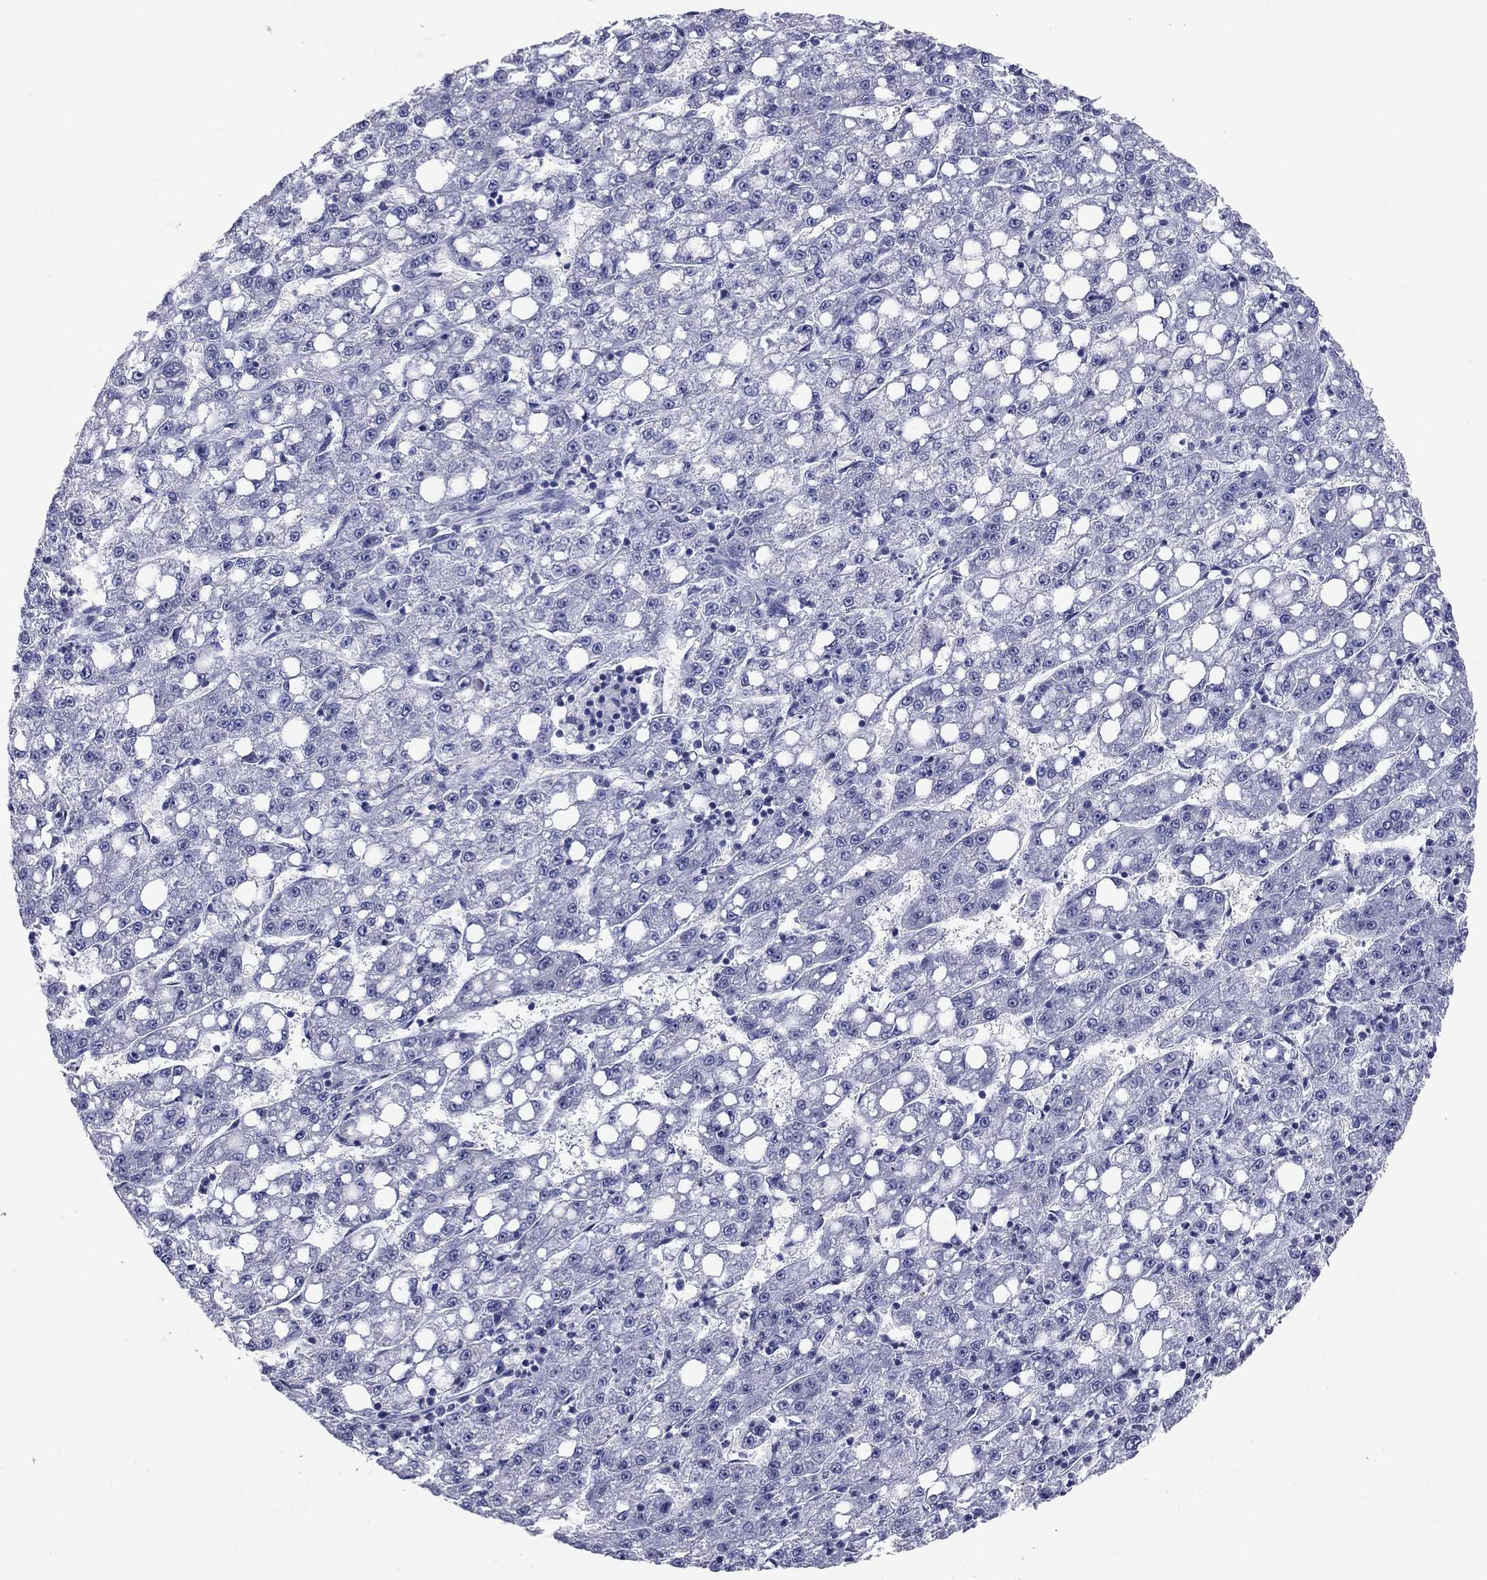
{"staining": {"intensity": "negative", "quantity": "none", "location": "none"}, "tissue": "liver cancer", "cell_type": "Tumor cells", "image_type": "cancer", "snomed": [{"axis": "morphology", "description": "Carcinoma, Hepatocellular, NOS"}, {"axis": "topography", "description": "Liver"}], "caption": "DAB (3,3'-diaminobenzidine) immunohistochemical staining of liver cancer (hepatocellular carcinoma) exhibits no significant positivity in tumor cells.", "gene": "KCNH1", "patient": {"sex": "female", "age": 65}}